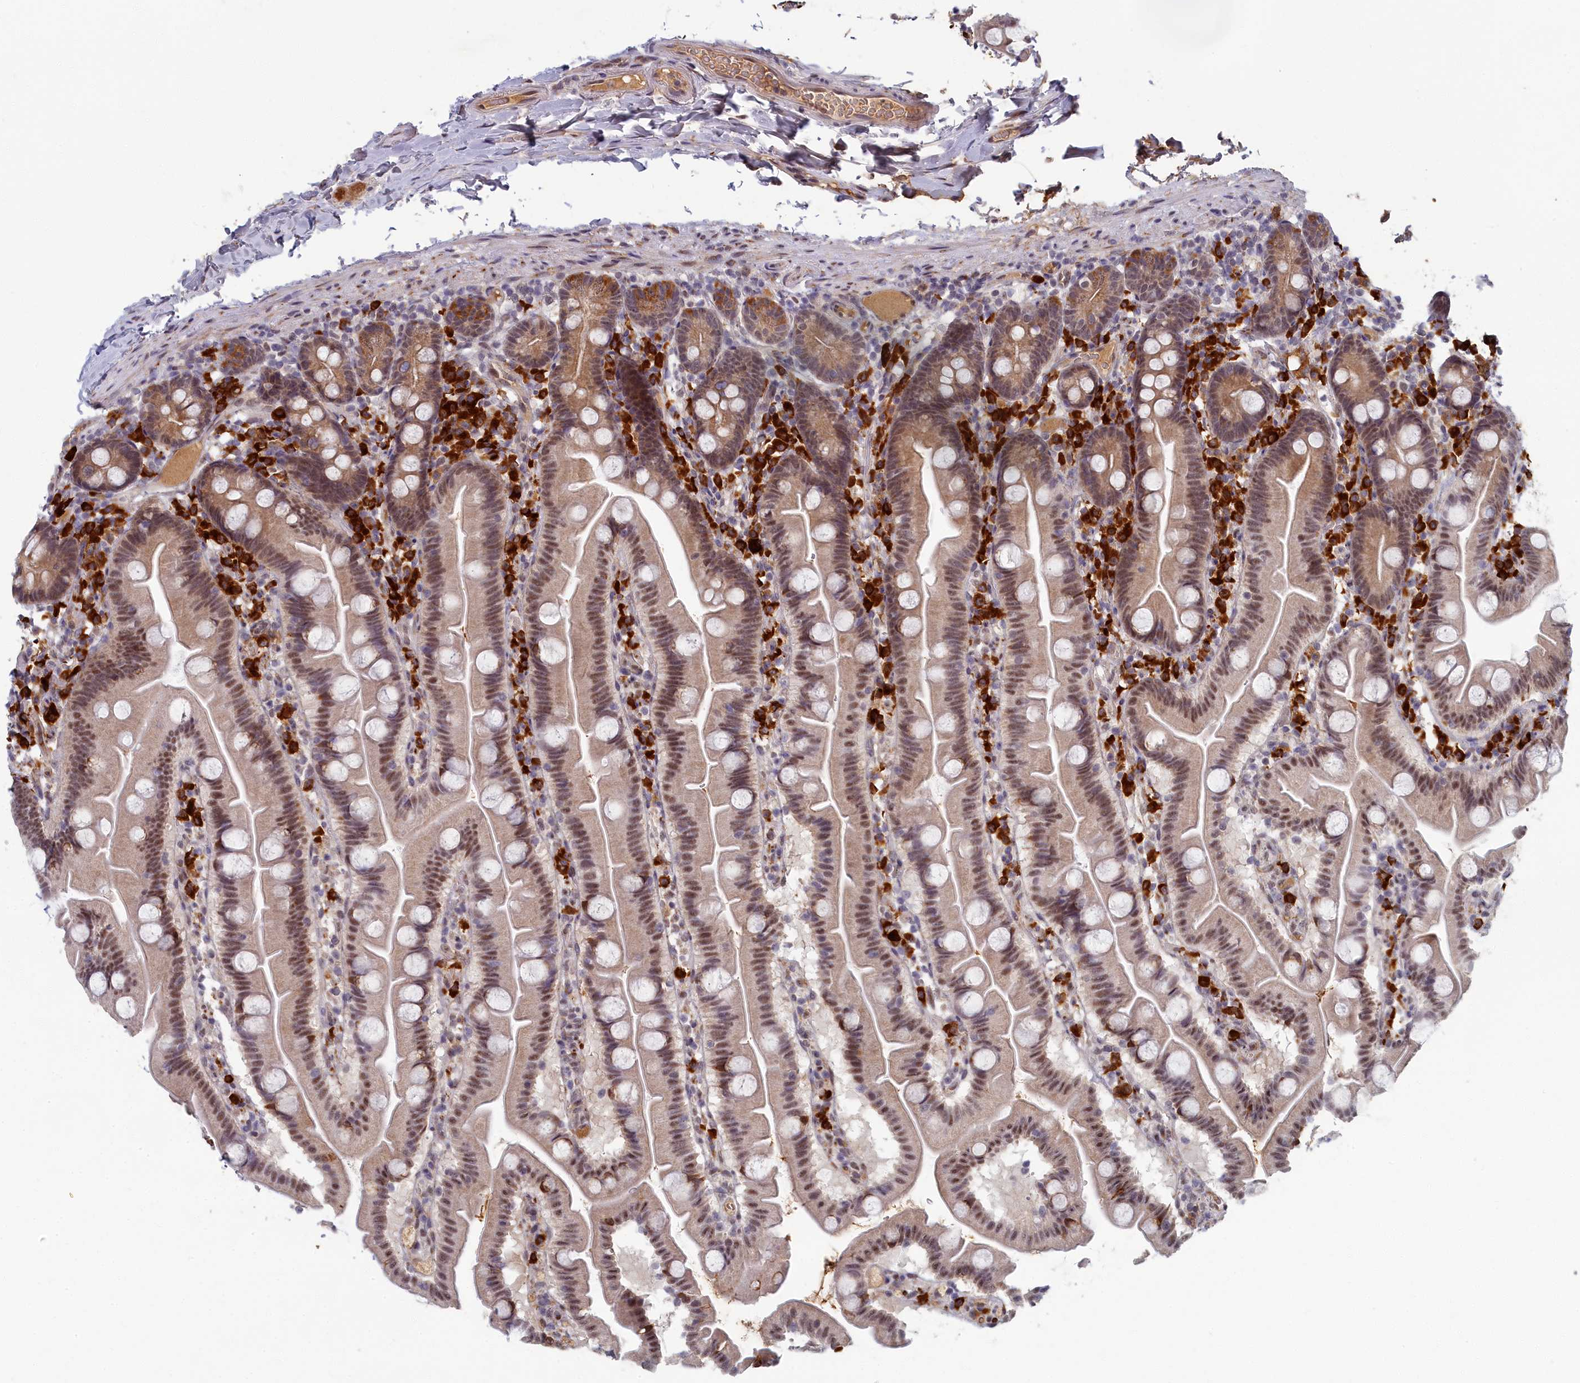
{"staining": {"intensity": "moderate", "quantity": "25%-75%", "location": "cytoplasmic/membranous,nuclear"}, "tissue": "small intestine", "cell_type": "Glandular cells", "image_type": "normal", "snomed": [{"axis": "morphology", "description": "Normal tissue, NOS"}, {"axis": "topography", "description": "Small intestine"}], "caption": "The histopathology image shows staining of unremarkable small intestine, revealing moderate cytoplasmic/membranous,nuclear protein positivity (brown color) within glandular cells. (Brightfield microscopy of DAB IHC at high magnification).", "gene": "DNAJC17", "patient": {"sex": "female", "age": 68}}